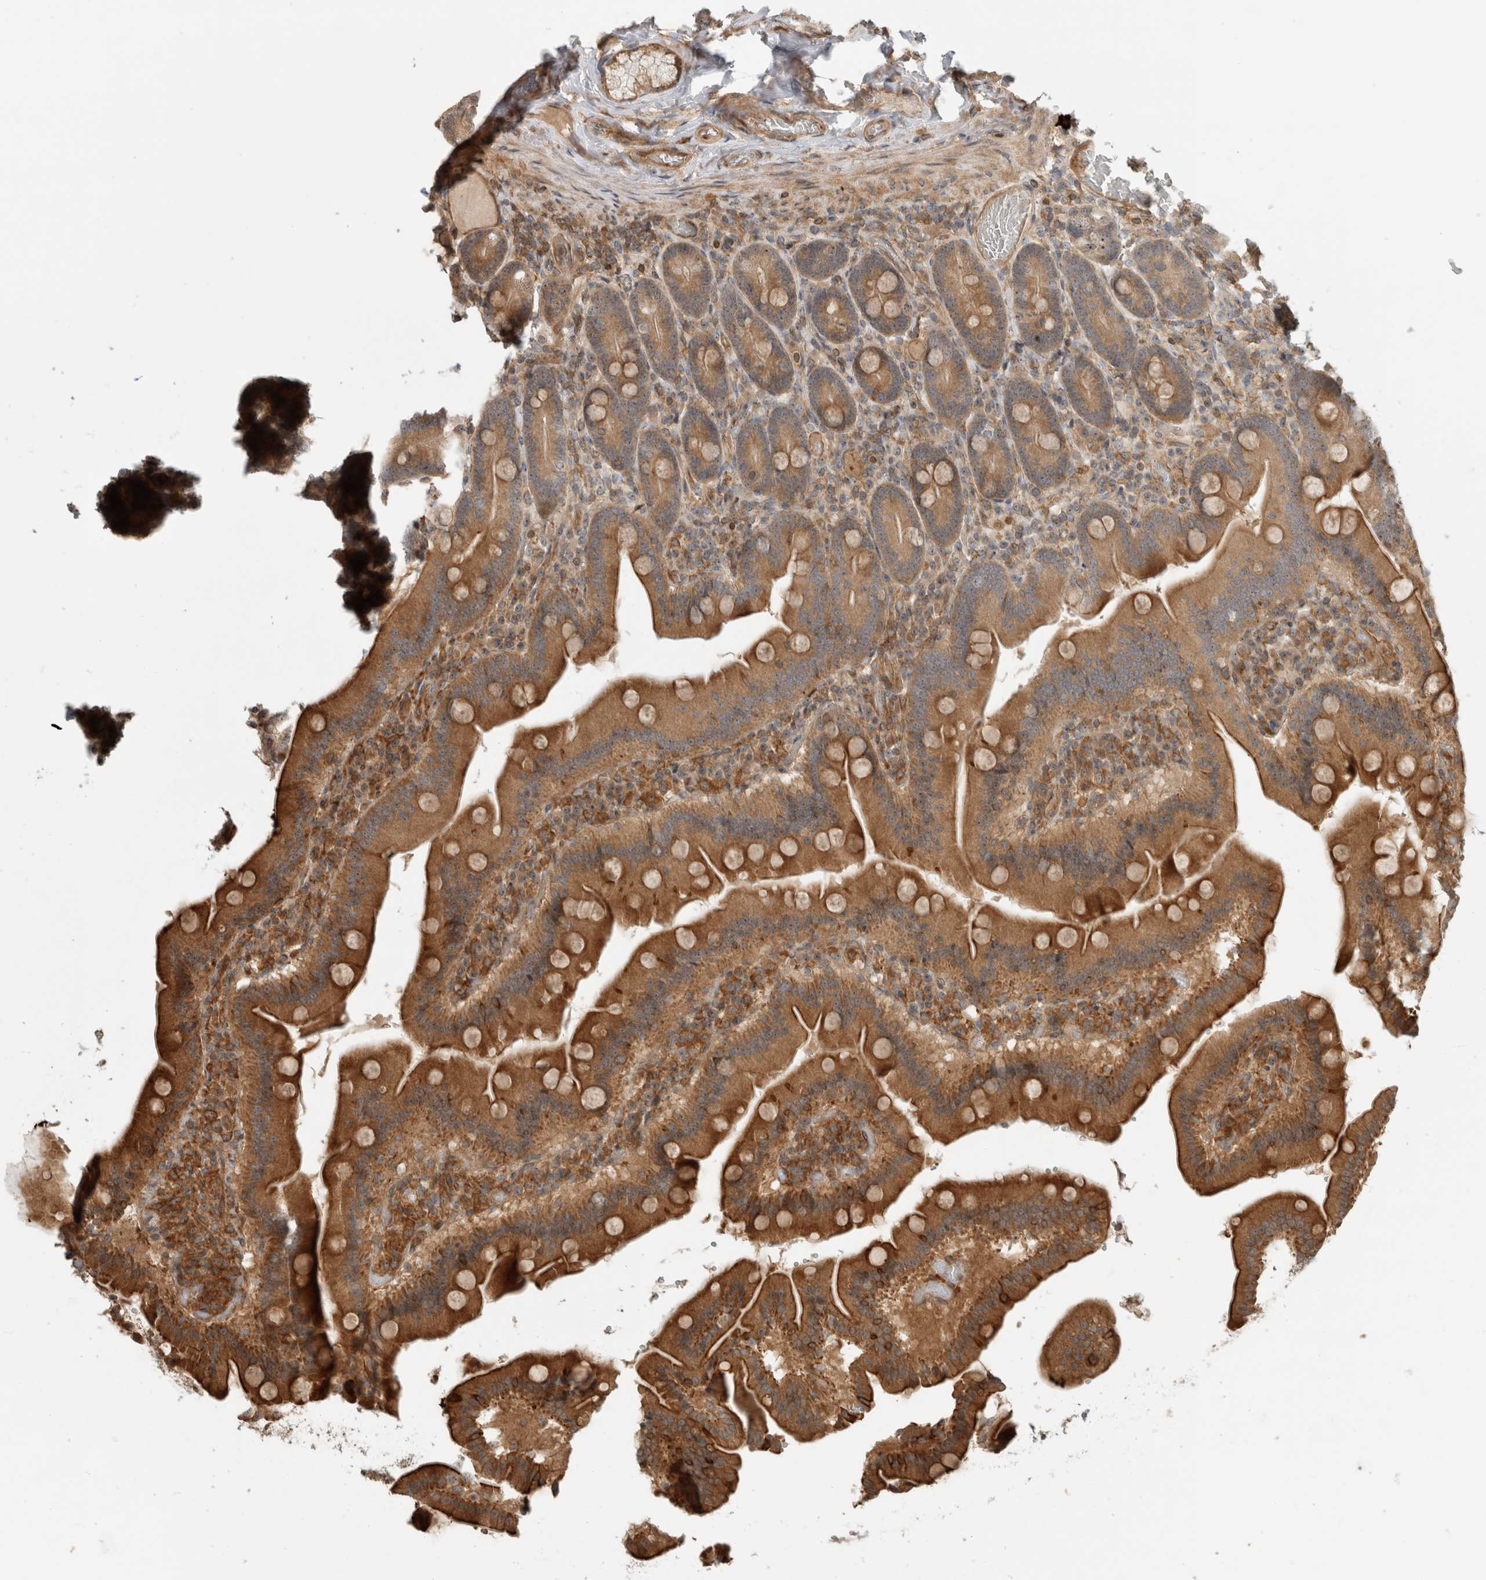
{"staining": {"intensity": "strong", "quantity": ">75%", "location": "cytoplasmic/membranous,nuclear"}, "tissue": "duodenum", "cell_type": "Glandular cells", "image_type": "normal", "snomed": [{"axis": "morphology", "description": "Normal tissue, NOS"}, {"axis": "topography", "description": "Duodenum"}], "caption": "Protein expression analysis of normal human duodenum reveals strong cytoplasmic/membranous,nuclear expression in approximately >75% of glandular cells. (Brightfield microscopy of DAB IHC at high magnification).", "gene": "WASF2", "patient": {"sex": "female", "age": 62}}